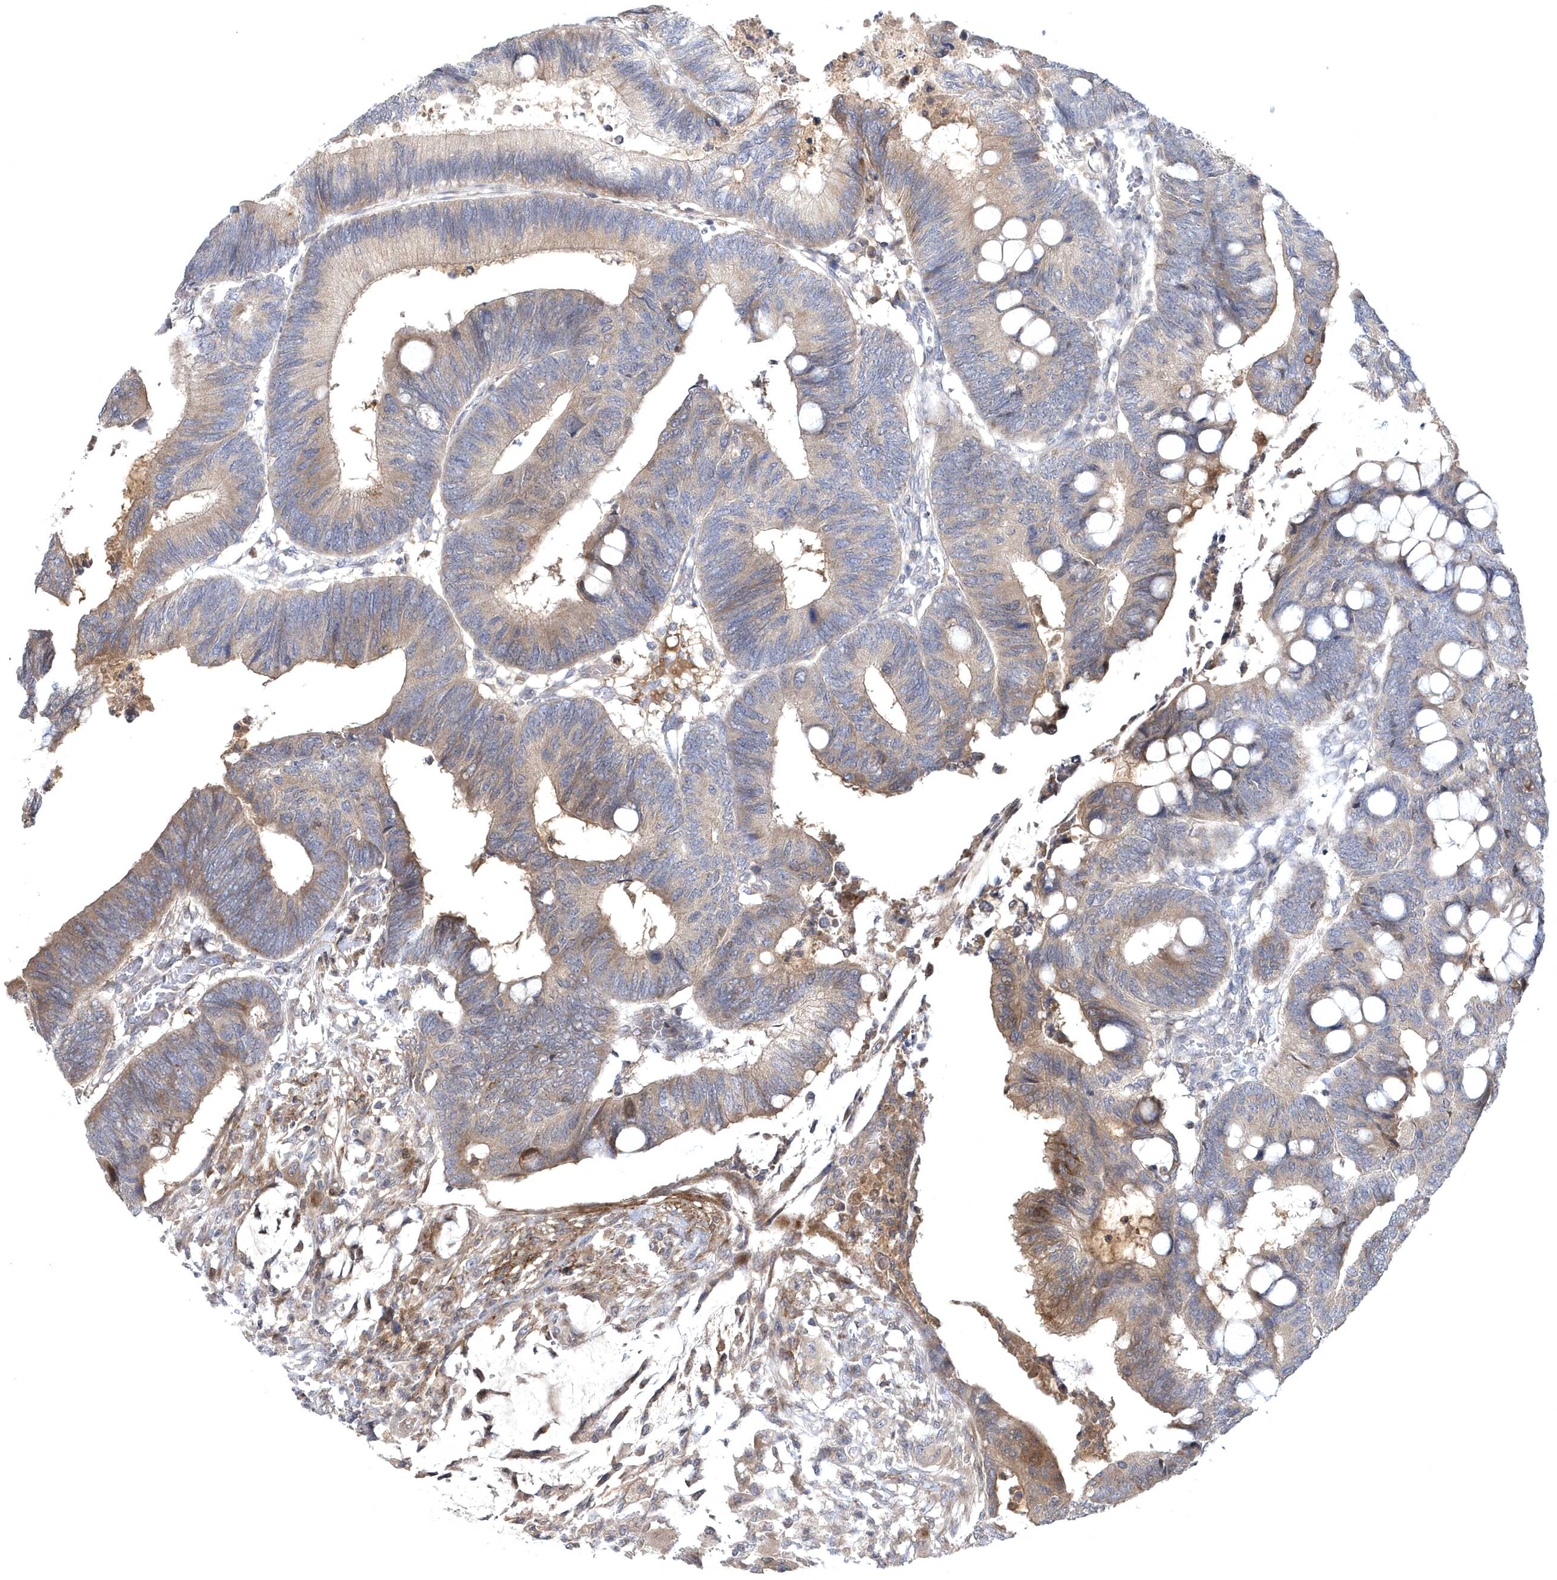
{"staining": {"intensity": "weak", "quantity": ">75%", "location": "cytoplasmic/membranous"}, "tissue": "colorectal cancer", "cell_type": "Tumor cells", "image_type": "cancer", "snomed": [{"axis": "morphology", "description": "Normal tissue, NOS"}, {"axis": "morphology", "description": "Adenocarcinoma, NOS"}, {"axis": "topography", "description": "Rectum"}, {"axis": "topography", "description": "Peripheral nerve tissue"}], "caption": "Weak cytoplasmic/membranous expression is appreciated in approximately >75% of tumor cells in colorectal adenocarcinoma.", "gene": "HMGCS1", "patient": {"sex": "male", "age": 92}}